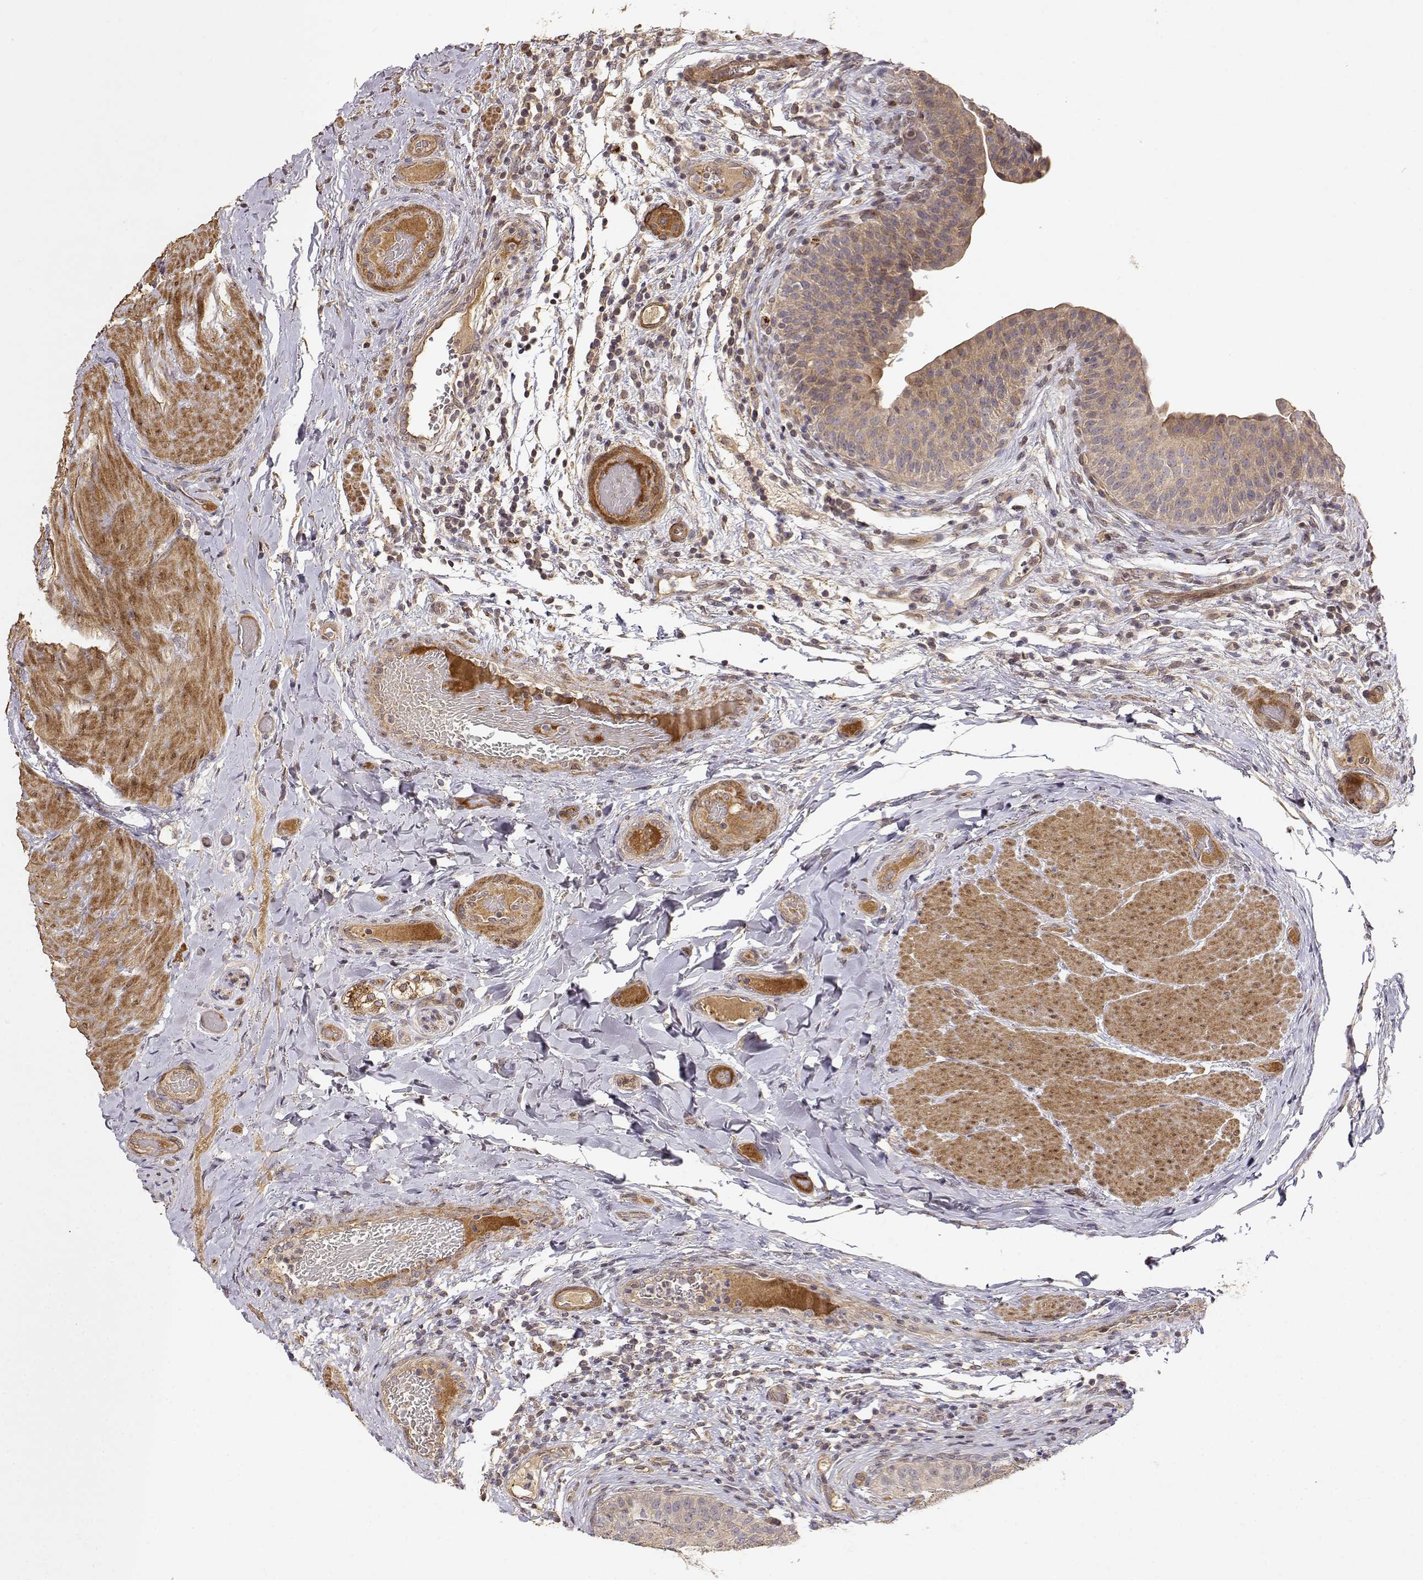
{"staining": {"intensity": "weak", "quantity": ">75%", "location": "cytoplasmic/membranous"}, "tissue": "urinary bladder", "cell_type": "Urothelial cells", "image_type": "normal", "snomed": [{"axis": "morphology", "description": "Normal tissue, NOS"}, {"axis": "topography", "description": "Urinary bladder"}], "caption": "Benign urinary bladder demonstrates weak cytoplasmic/membranous positivity in about >75% of urothelial cells, visualized by immunohistochemistry. (IHC, brightfield microscopy, high magnification).", "gene": "PICK1", "patient": {"sex": "male", "age": 66}}